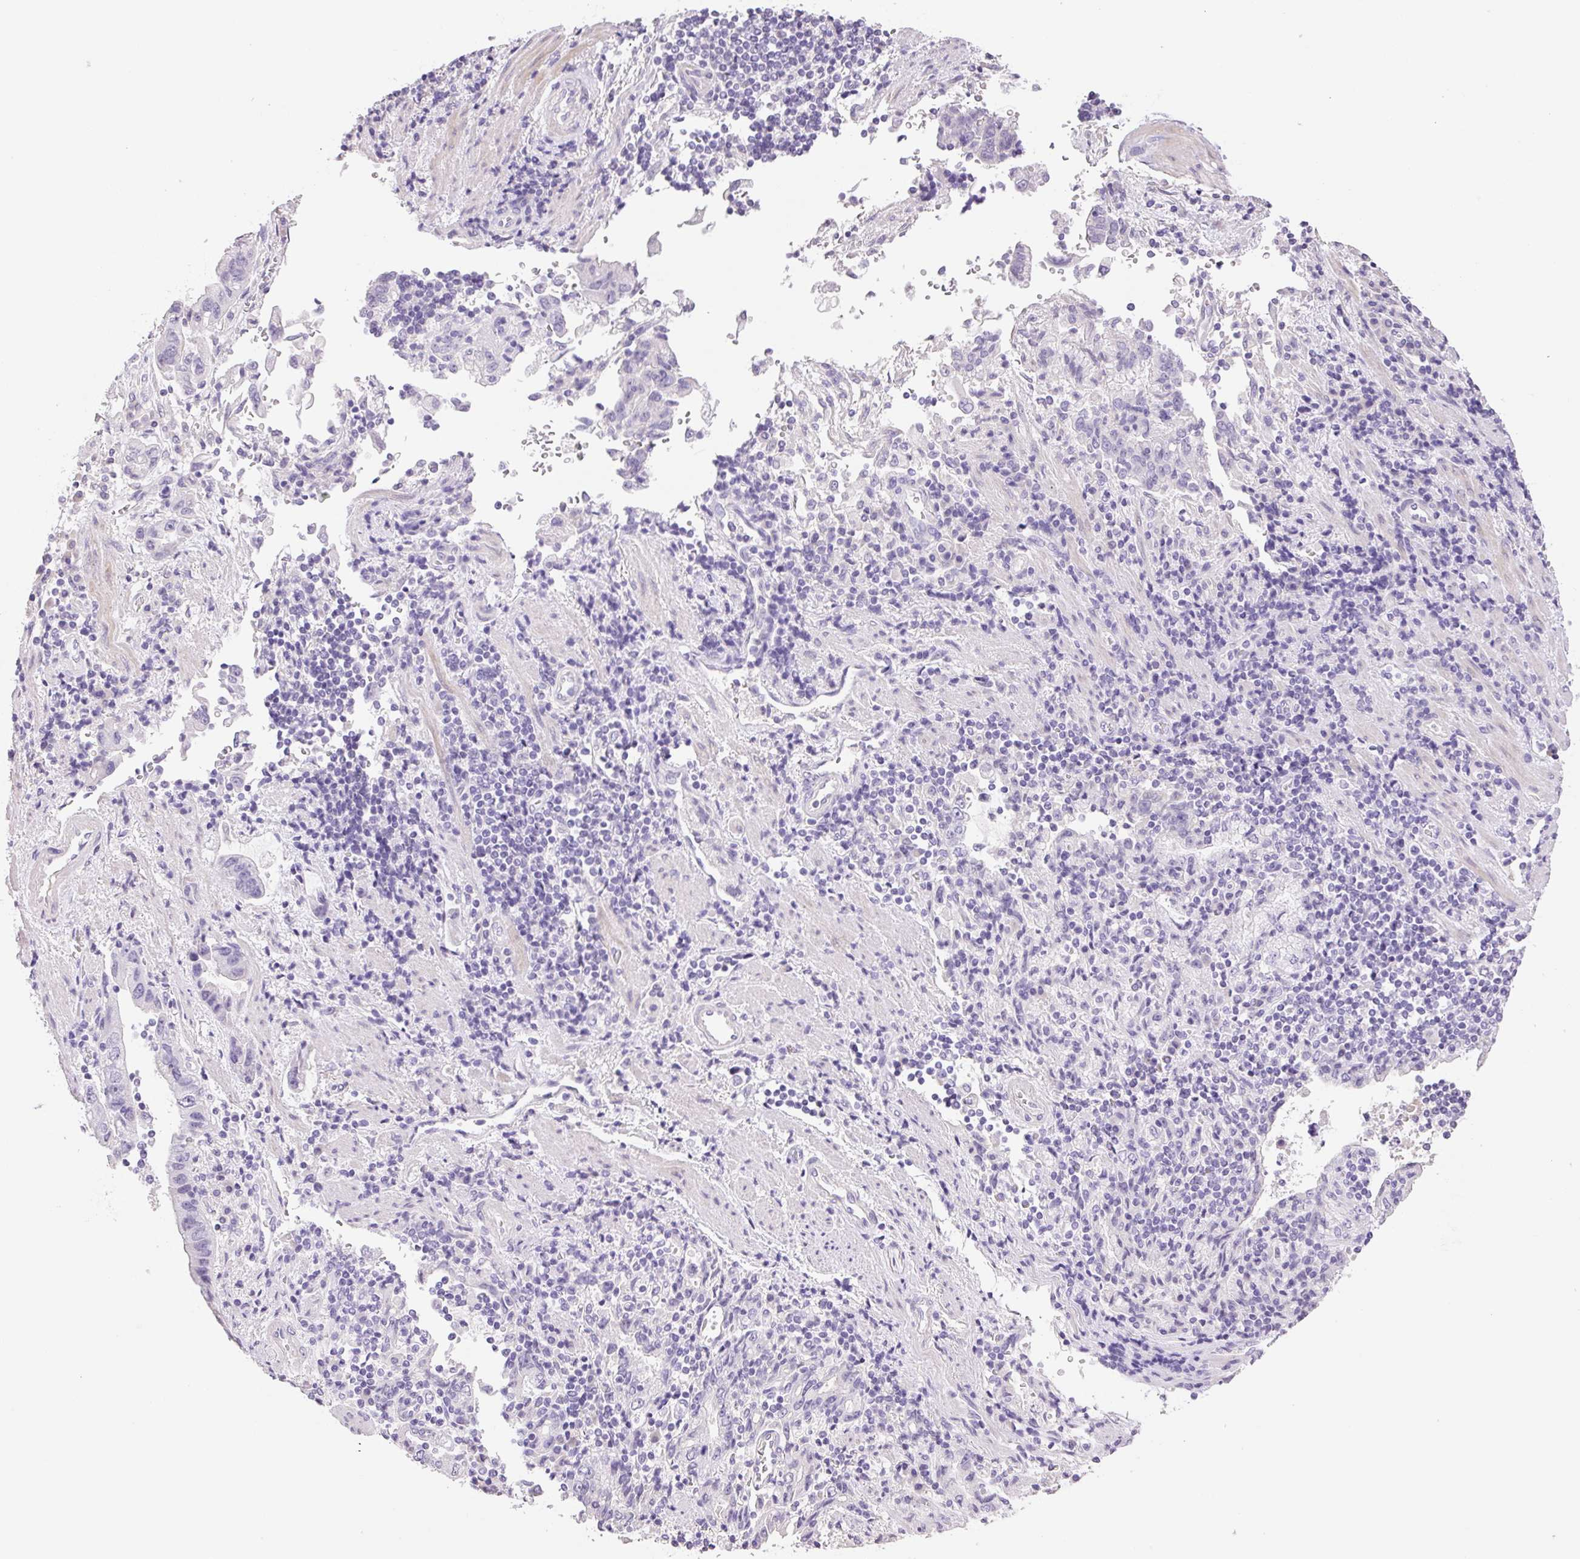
{"staining": {"intensity": "negative", "quantity": "none", "location": "none"}, "tissue": "stomach cancer", "cell_type": "Tumor cells", "image_type": "cancer", "snomed": [{"axis": "morphology", "description": "Adenocarcinoma, NOS"}, {"axis": "topography", "description": "Stomach"}], "caption": "Immunohistochemistry image of neoplastic tissue: adenocarcinoma (stomach) stained with DAB reveals no significant protein staining in tumor cells.", "gene": "HCRTR2", "patient": {"sex": "male", "age": 62}}